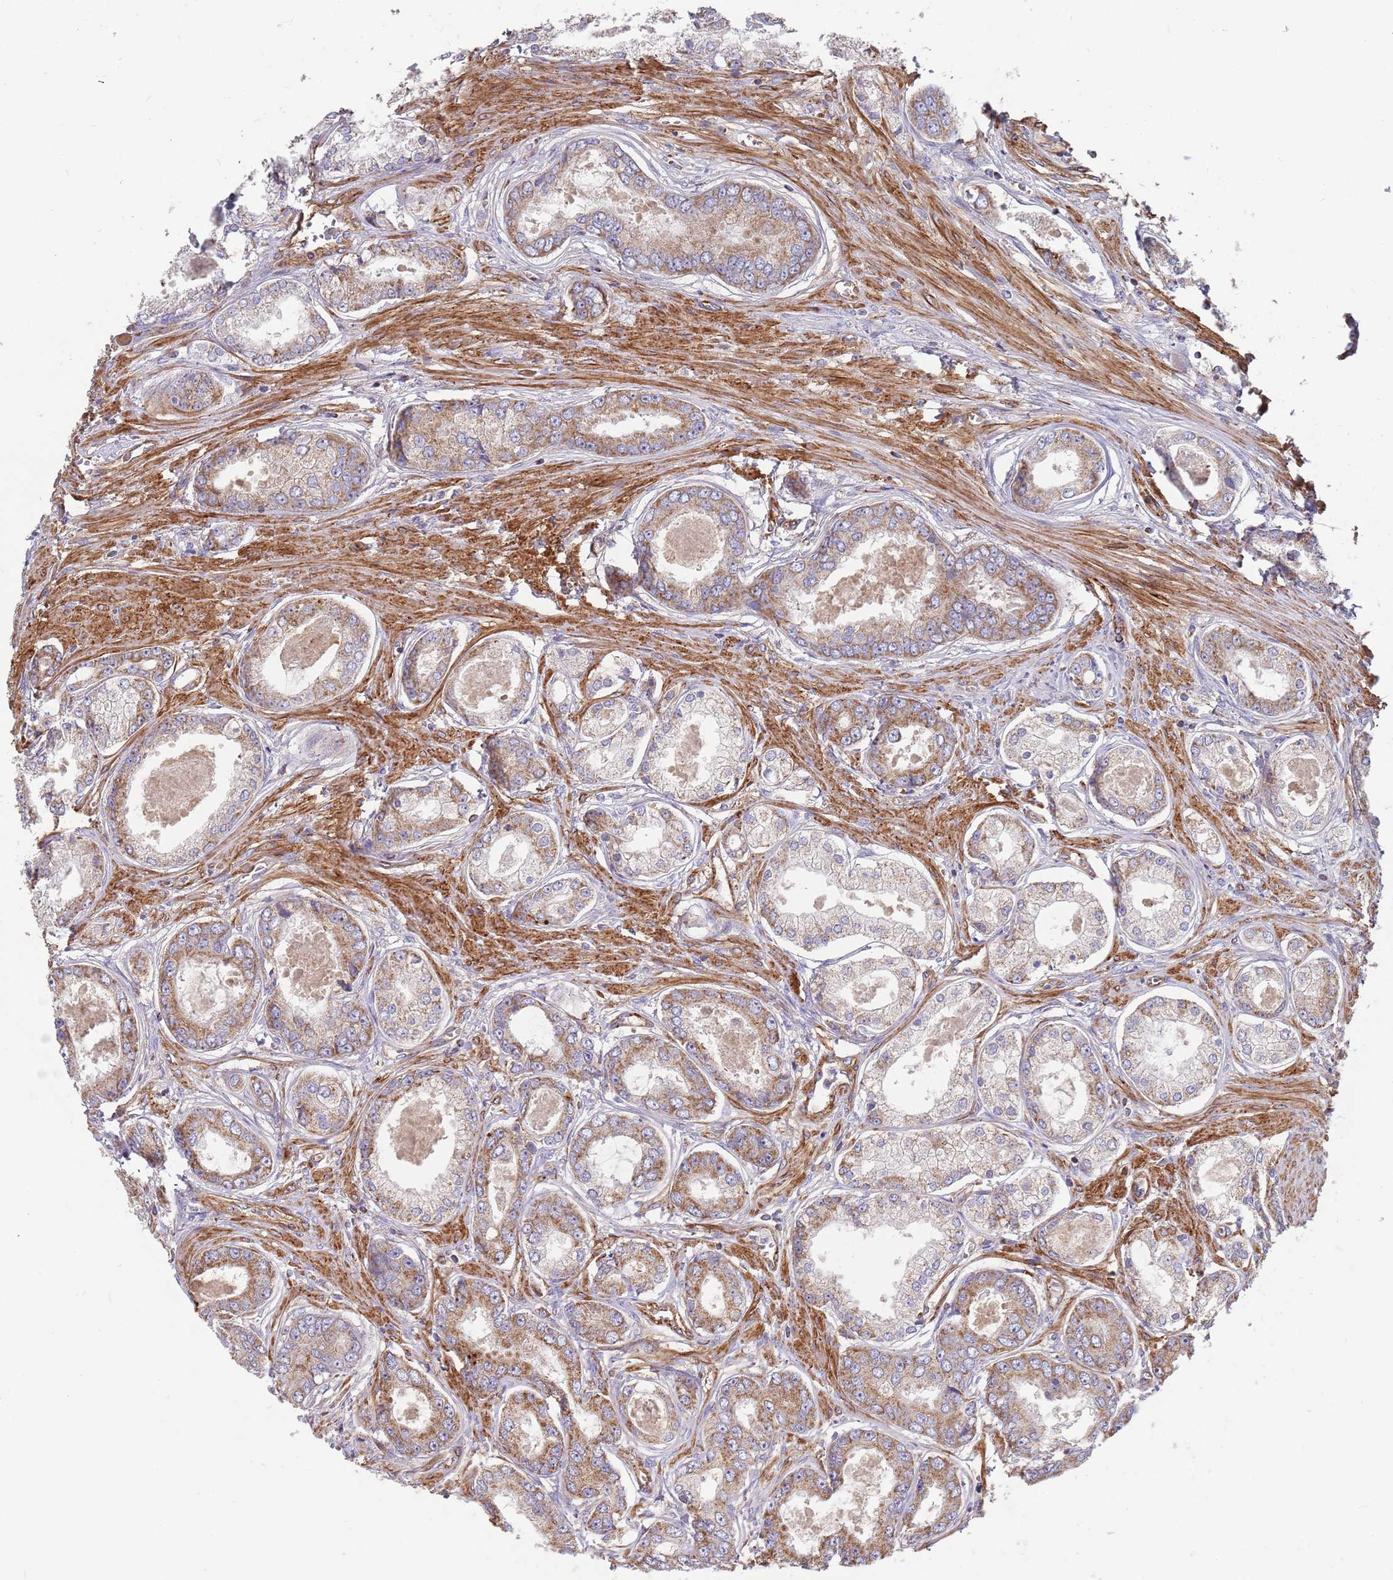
{"staining": {"intensity": "weak", "quantity": ">75%", "location": "cytoplasmic/membranous"}, "tissue": "prostate cancer", "cell_type": "Tumor cells", "image_type": "cancer", "snomed": [{"axis": "morphology", "description": "Adenocarcinoma, Low grade"}, {"axis": "topography", "description": "Prostate"}], "caption": "Immunohistochemistry (IHC) micrograph of neoplastic tissue: human prostate cancer stained using immunohistochemistry (IHC) displays low levels of weak protein expression localized specifically in the cytoplasmic/membranous of tumor cells, appearing as a cytoplasmic/membranous brown color.", "gene": "WDFY3", "patient": {"sex": "male", "age": 68}}